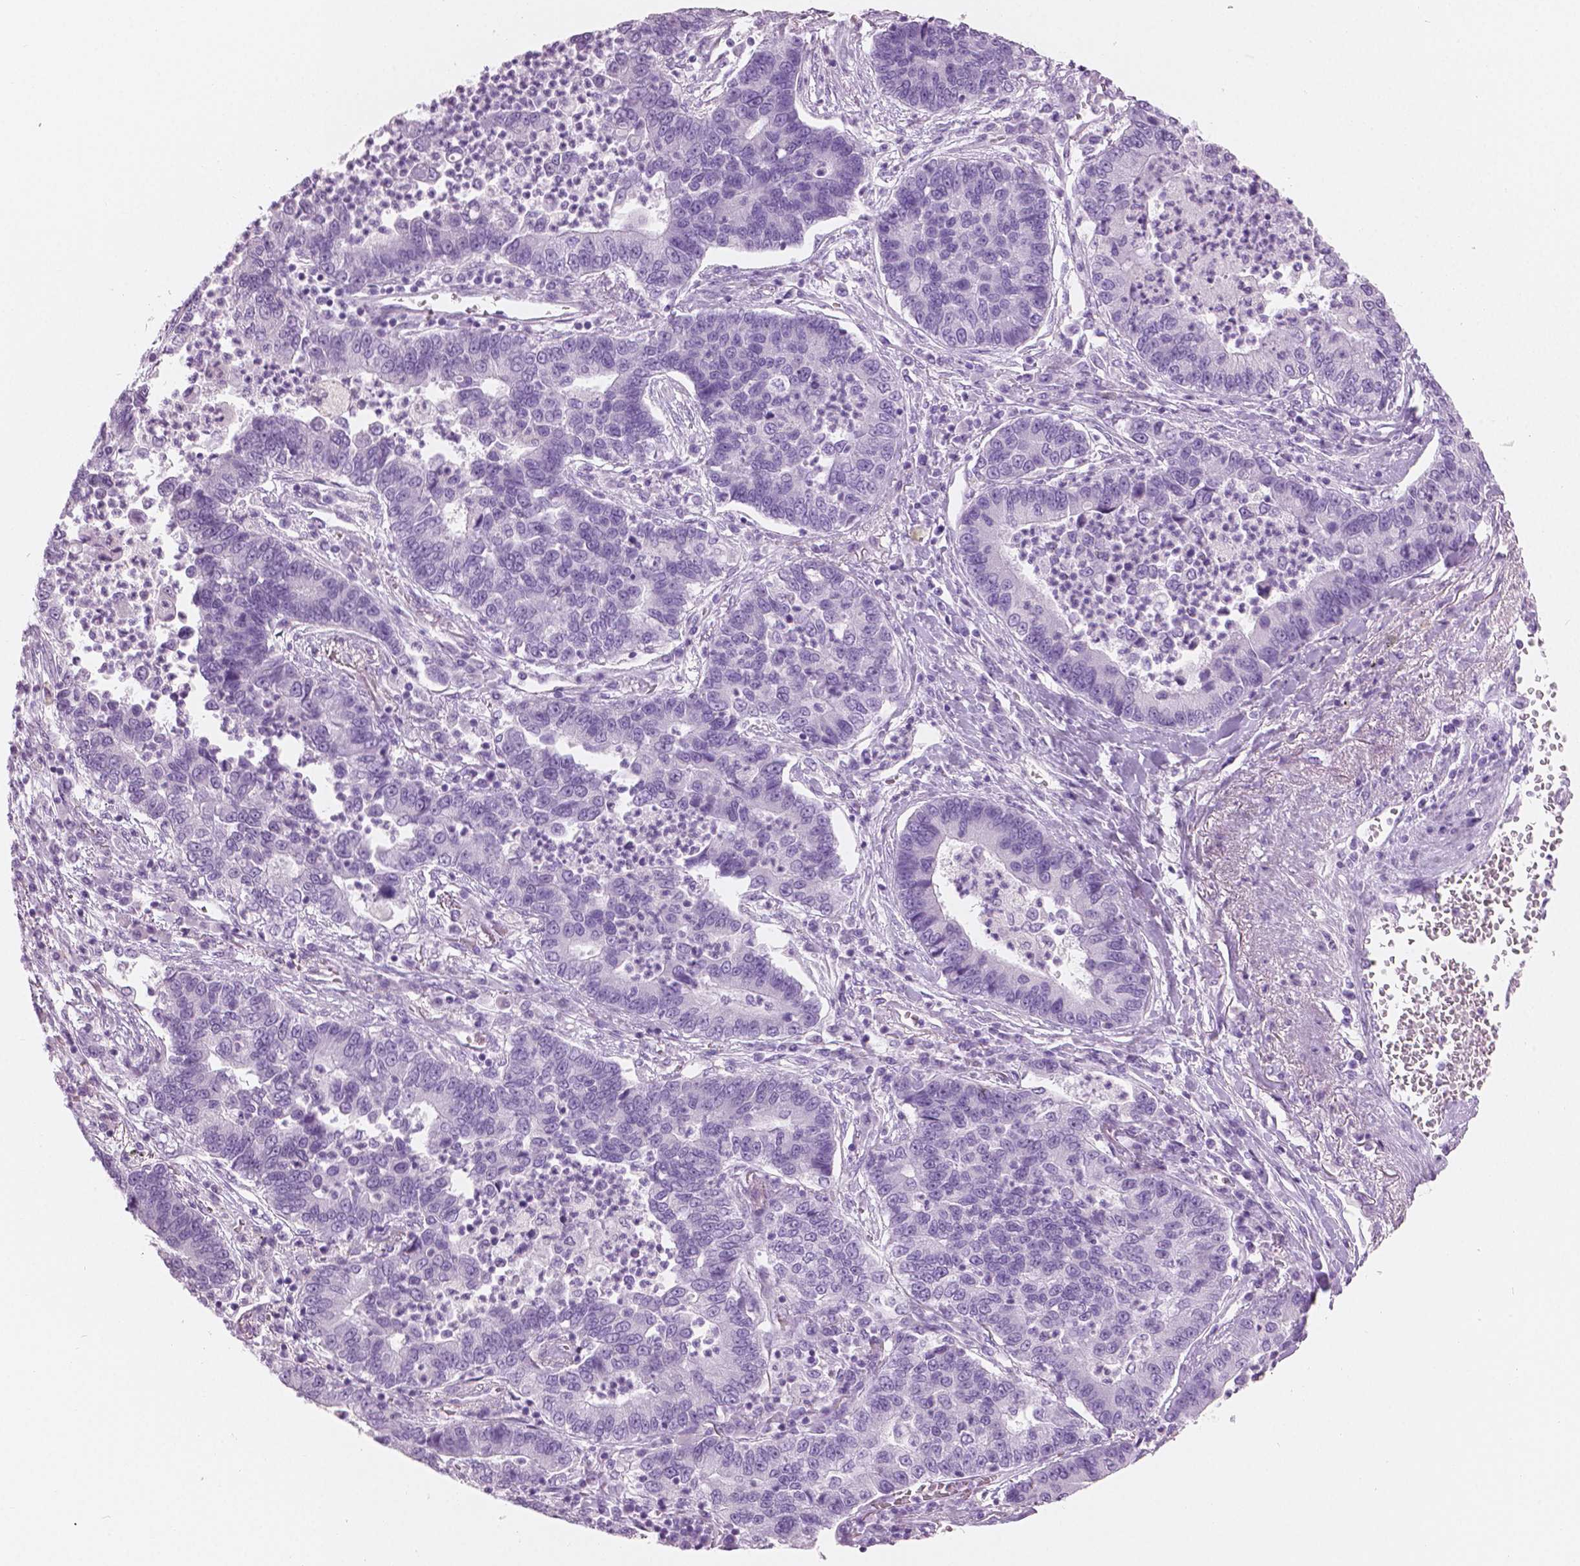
{"staining": {"intensity": "negative", "quantity": "none", "location": "none"}, "tissue": "lung cancer", "cell_type": "Tumor cells", "image_type": "cancer", "snomed": [{"axis": "morphology", "description": "Adenocarcinoma, NOS"}, {"axis": "topography", "description": "Lung"}], "caption": "The photomicrograph exhibits no staining of tumor cells in lung cancer.", "gene": "PLIN4", "patient": {"sex": "female", "age": 57}}